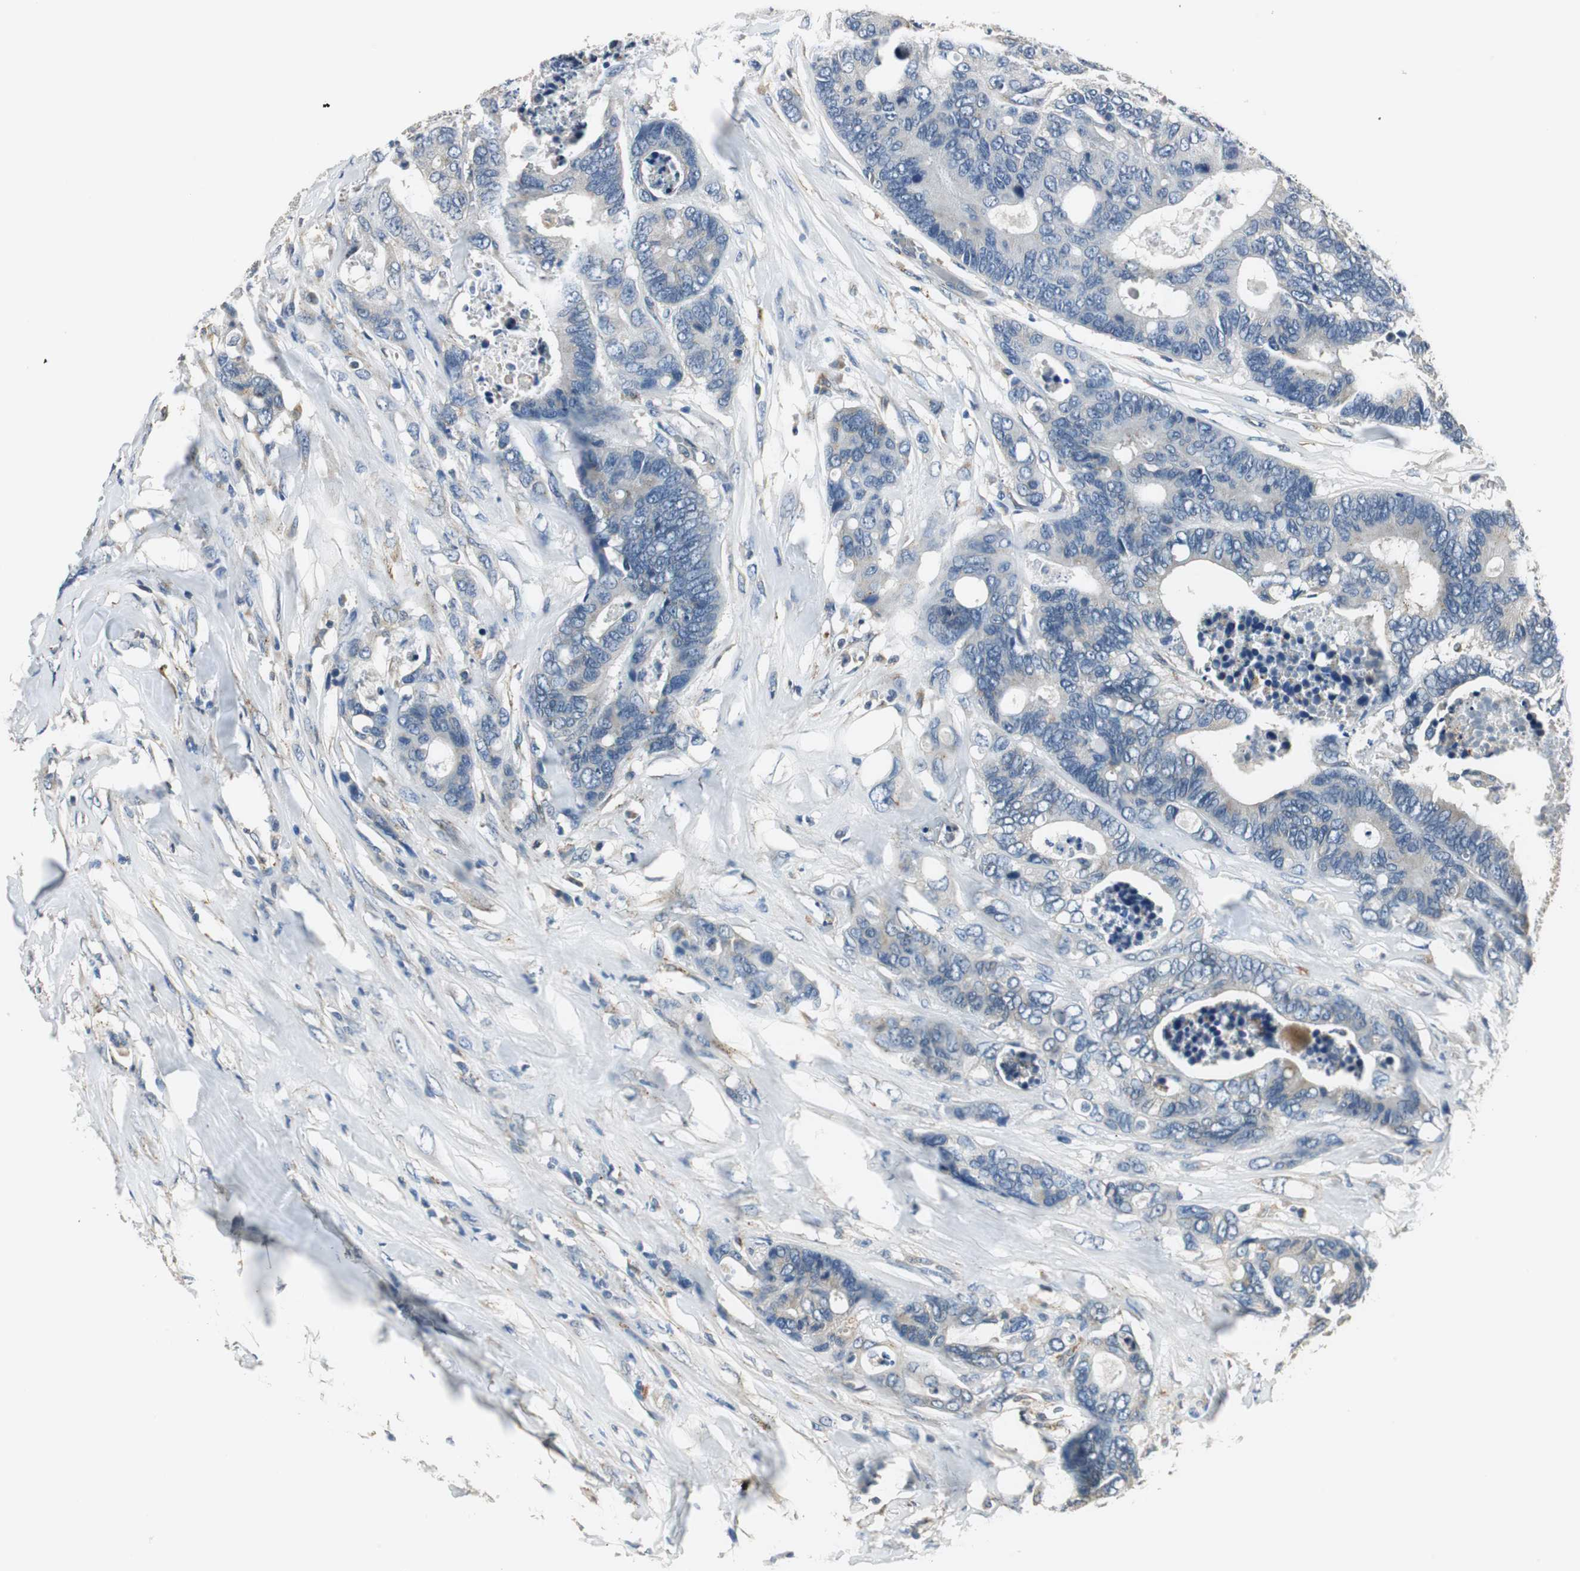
{"staining": {"intensity": "negative", "quantity": "none", "location": "none"}, "tissue": "colorectal cancer", "cell_type": "Tumor cells", "image_type": "cancer", "snomed": [{"axis": "morphology", "description": "Adenocarcinoma, NOS"}, {"axis": "topography", "description": "Rectum"}], "caption": "Histopathology image shows no significant protein expression in tumor cells of colorectal adenocarcinoma.", "gene": "NIT1", "patient": {"sex": "male", "age": 55}}